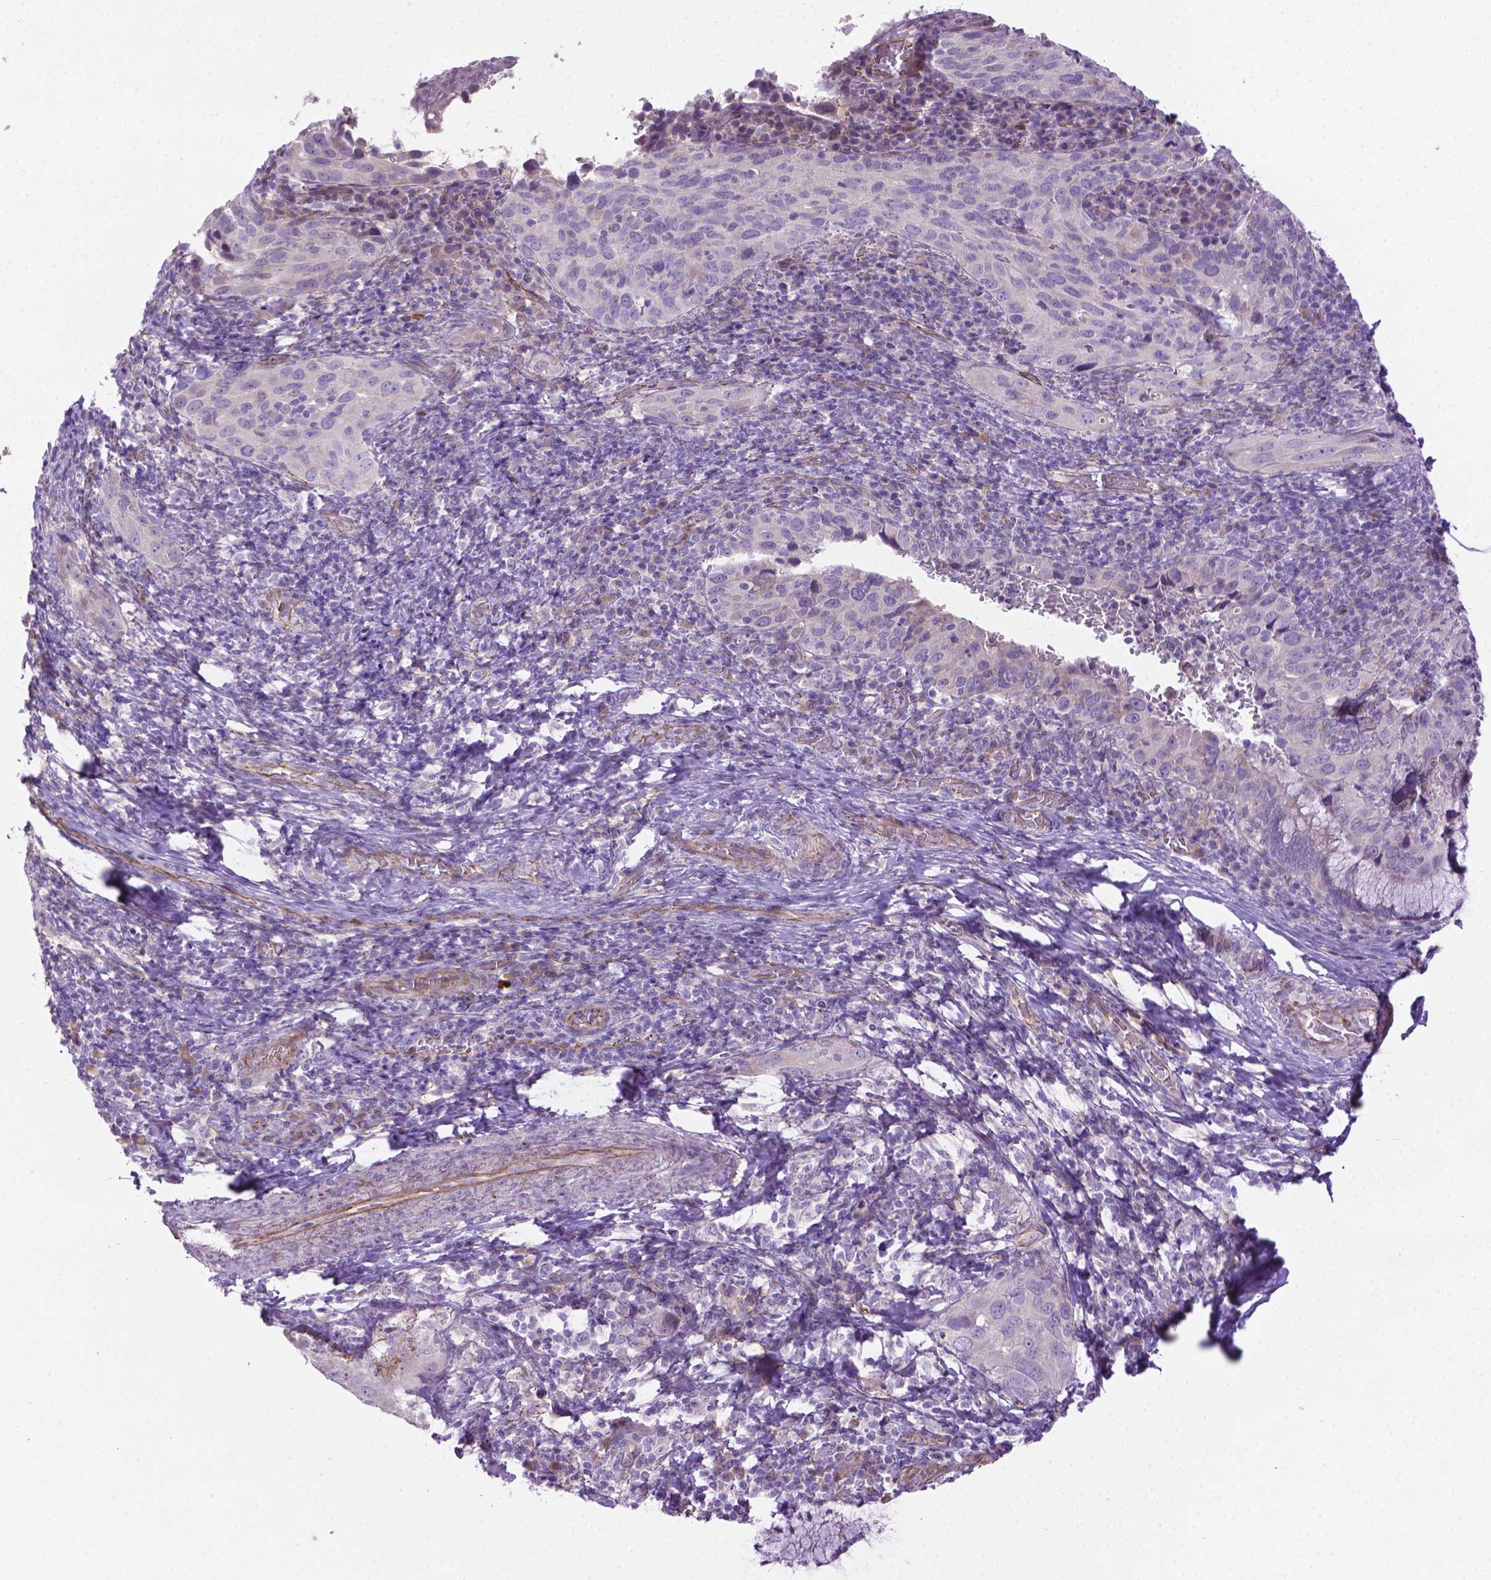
{"staining": {"intensity": "negative", "quantity": "none", "location": "none"}, "tissue": "cervical cancer", "cell_type": "Tumor cells", "image_type": "cancer", "snomed": [{"axis": "morphology", "description": "Normal tissue, NOS"}, {"axis": "morphology", "description": "Squamous cell carcinoma, NOS"}, {"axis": "topography", "description": "Cervix"}], "caption": "Tumor cells show no significant protein expression in squamous cell carcinoma (cervical). Nuclei are stained in blue.", "gene": "CCER2", "patient": {"sex": "female", "age": 51}}